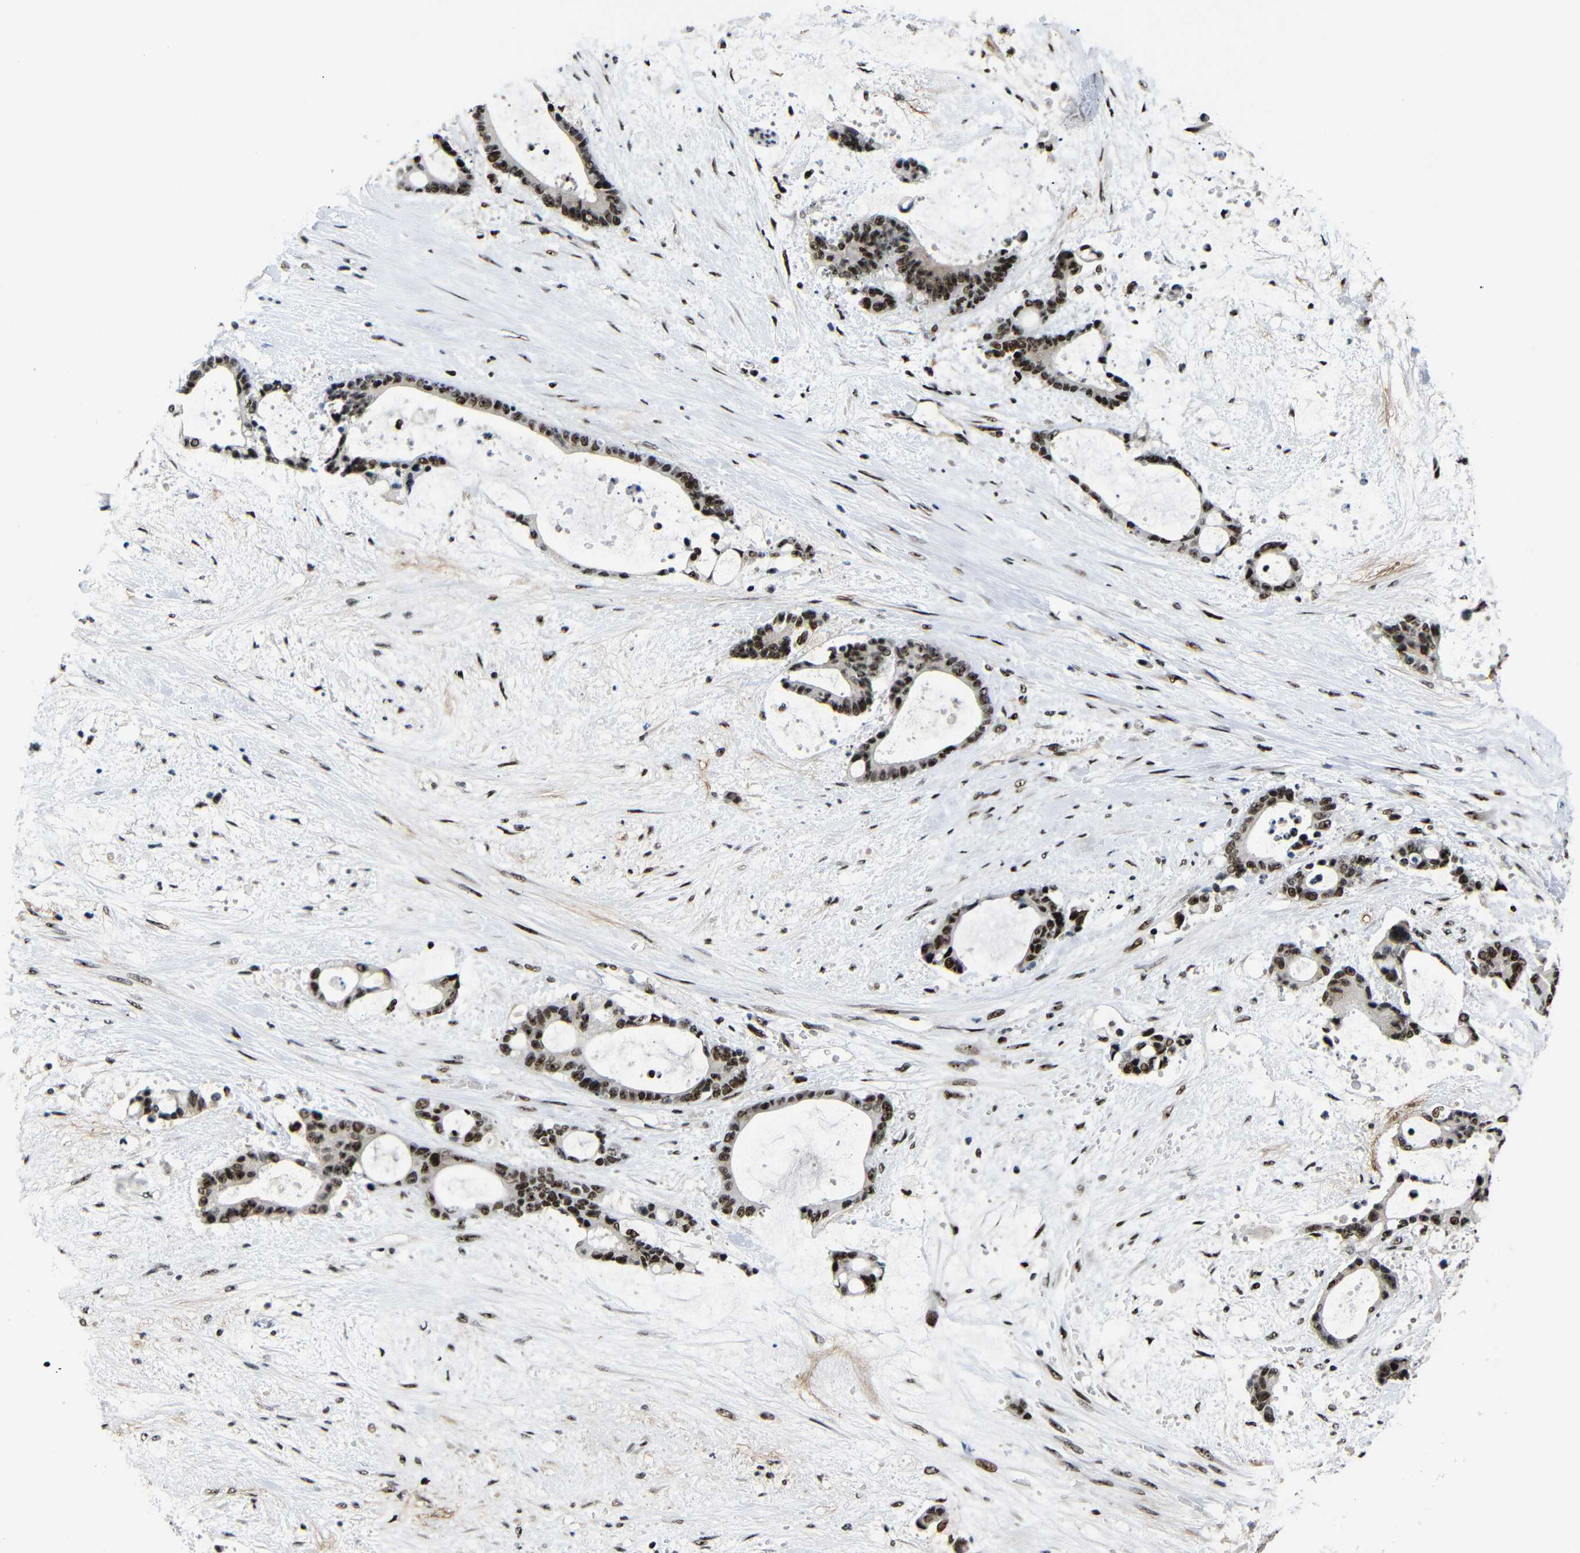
{"staining": {"intensity": "strong", "quantity": ">75%", "location": "nuclear"}, "tissue": "liver cancer", "cell_type": "Tumor cells", "image_type": "cancer", "snomed": [{"axis": "morphology", "description": "Normal tissue, NOS"}, {"axis": "morphology", "description": "Cholangiocarcinoma"}, {"axis": "topography", "description": "Liver"}, {"axis": "topography", "description": "Peripheral nerve tissue"}], "caption": "A high-resolution photomicrograph shows immunohistochemistry staining of cholangiocarcinoma (liver), which shows strong nuclear positivity in about >75% of tumor cells.", "gene": "SETDB2", "patient": {"sex": "female", "age": 73}}